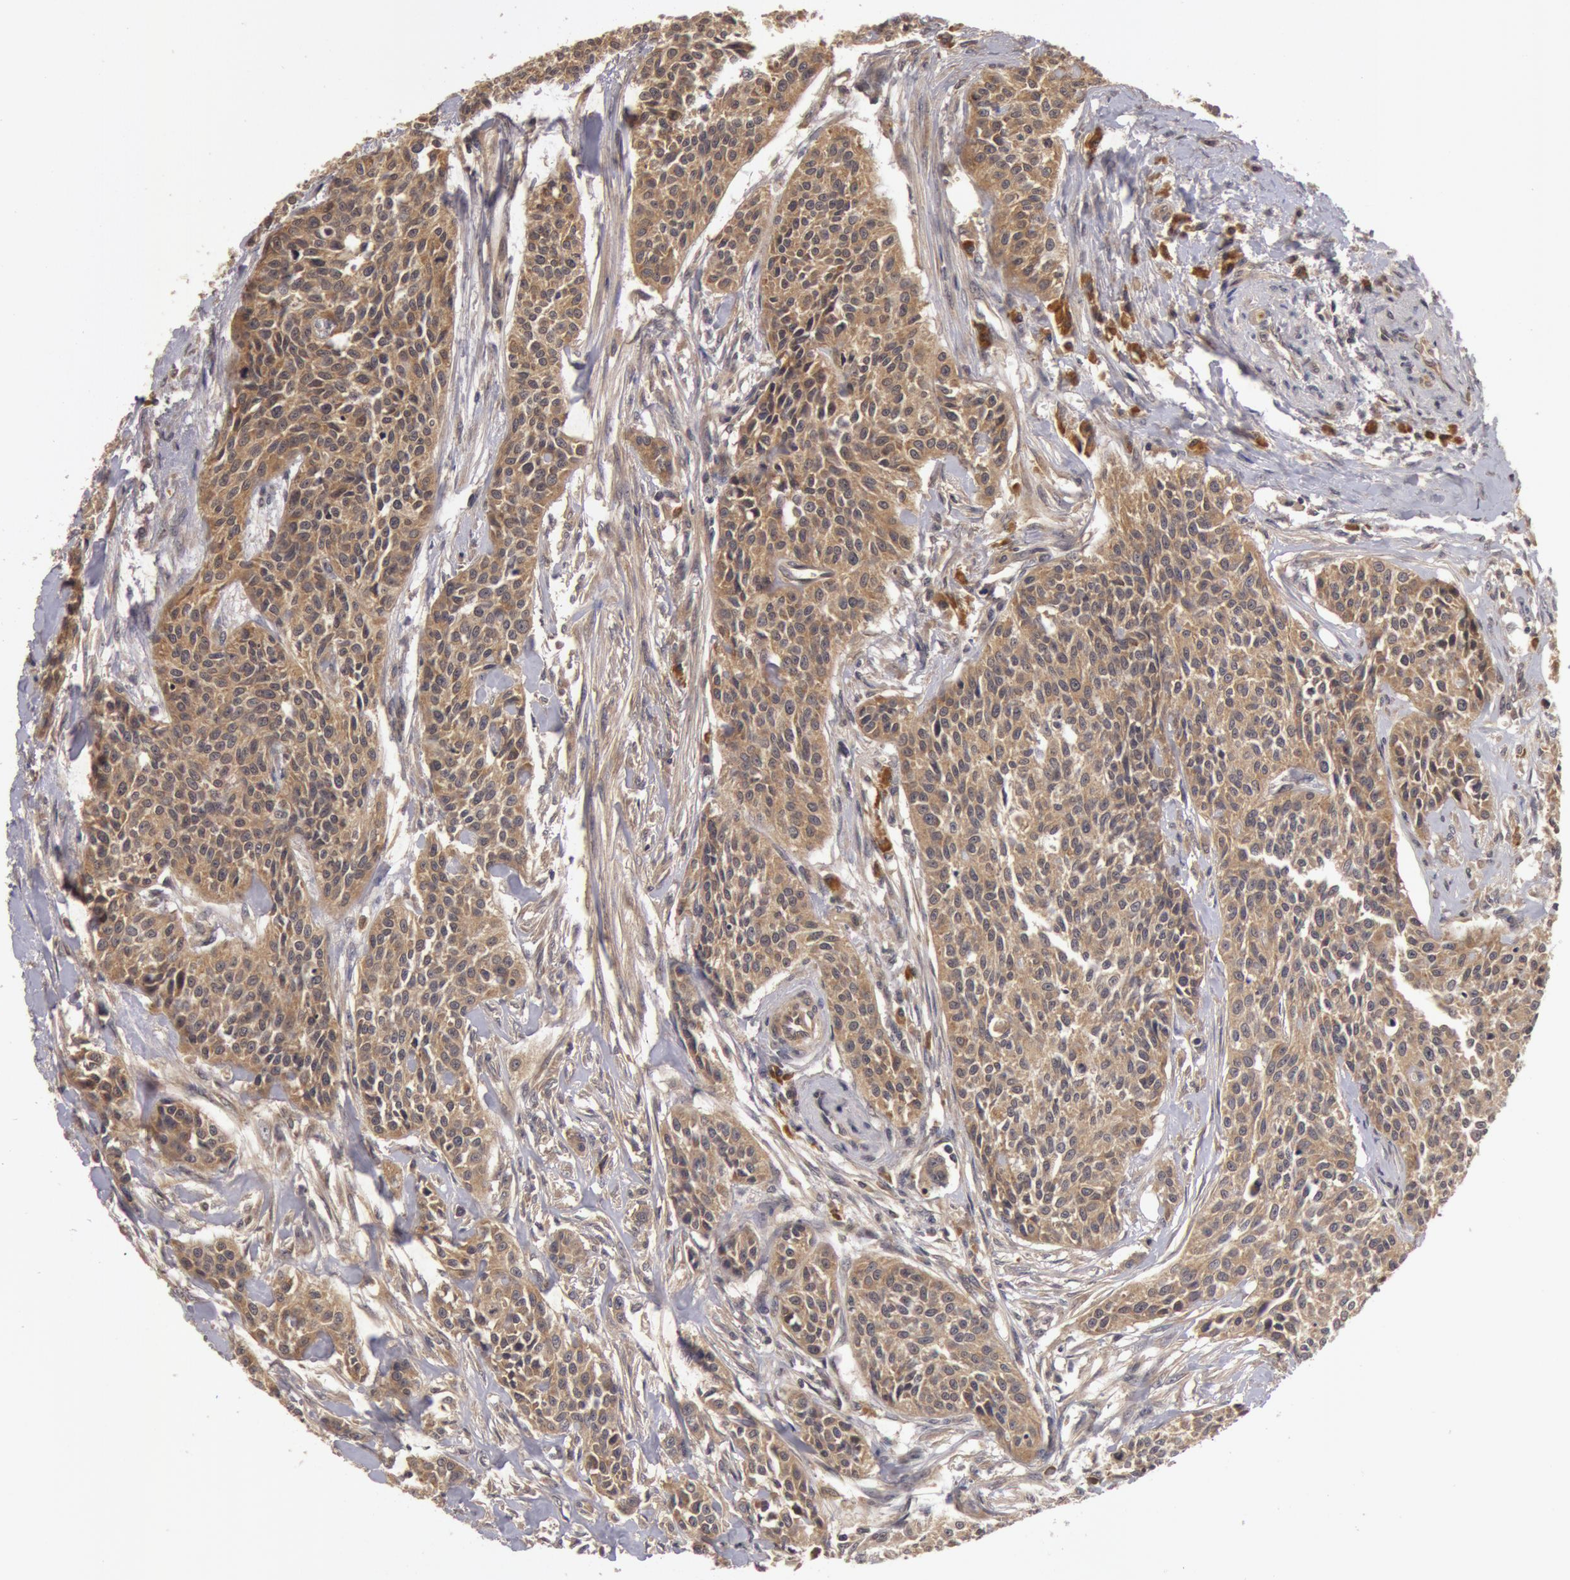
{"staining": {"intensity": "moderate", "quantity": ">75%", "location": "cytoplasmic/membranous"}, "tissue": "urothelial cancer", "cell_type": "Tumor cells", "image_type": "cancer", "snomed": [{"axis": "morphology", "description": "Urothelial carcinoma, High grade"}, {"axis": "topography", "description": "Urinary bladder"}], "caption": "High-power microscopy captured an immunohistochemistry (IHC) photomicrograph of urothelial cancer, revealing moderate cytoplasmic/membranous expression in about >75% of tumor cells. (IHC, brightfield microscopy, high magnification).", "gene": "BCHE", "patient": {"sex": "male", "age": 56}}